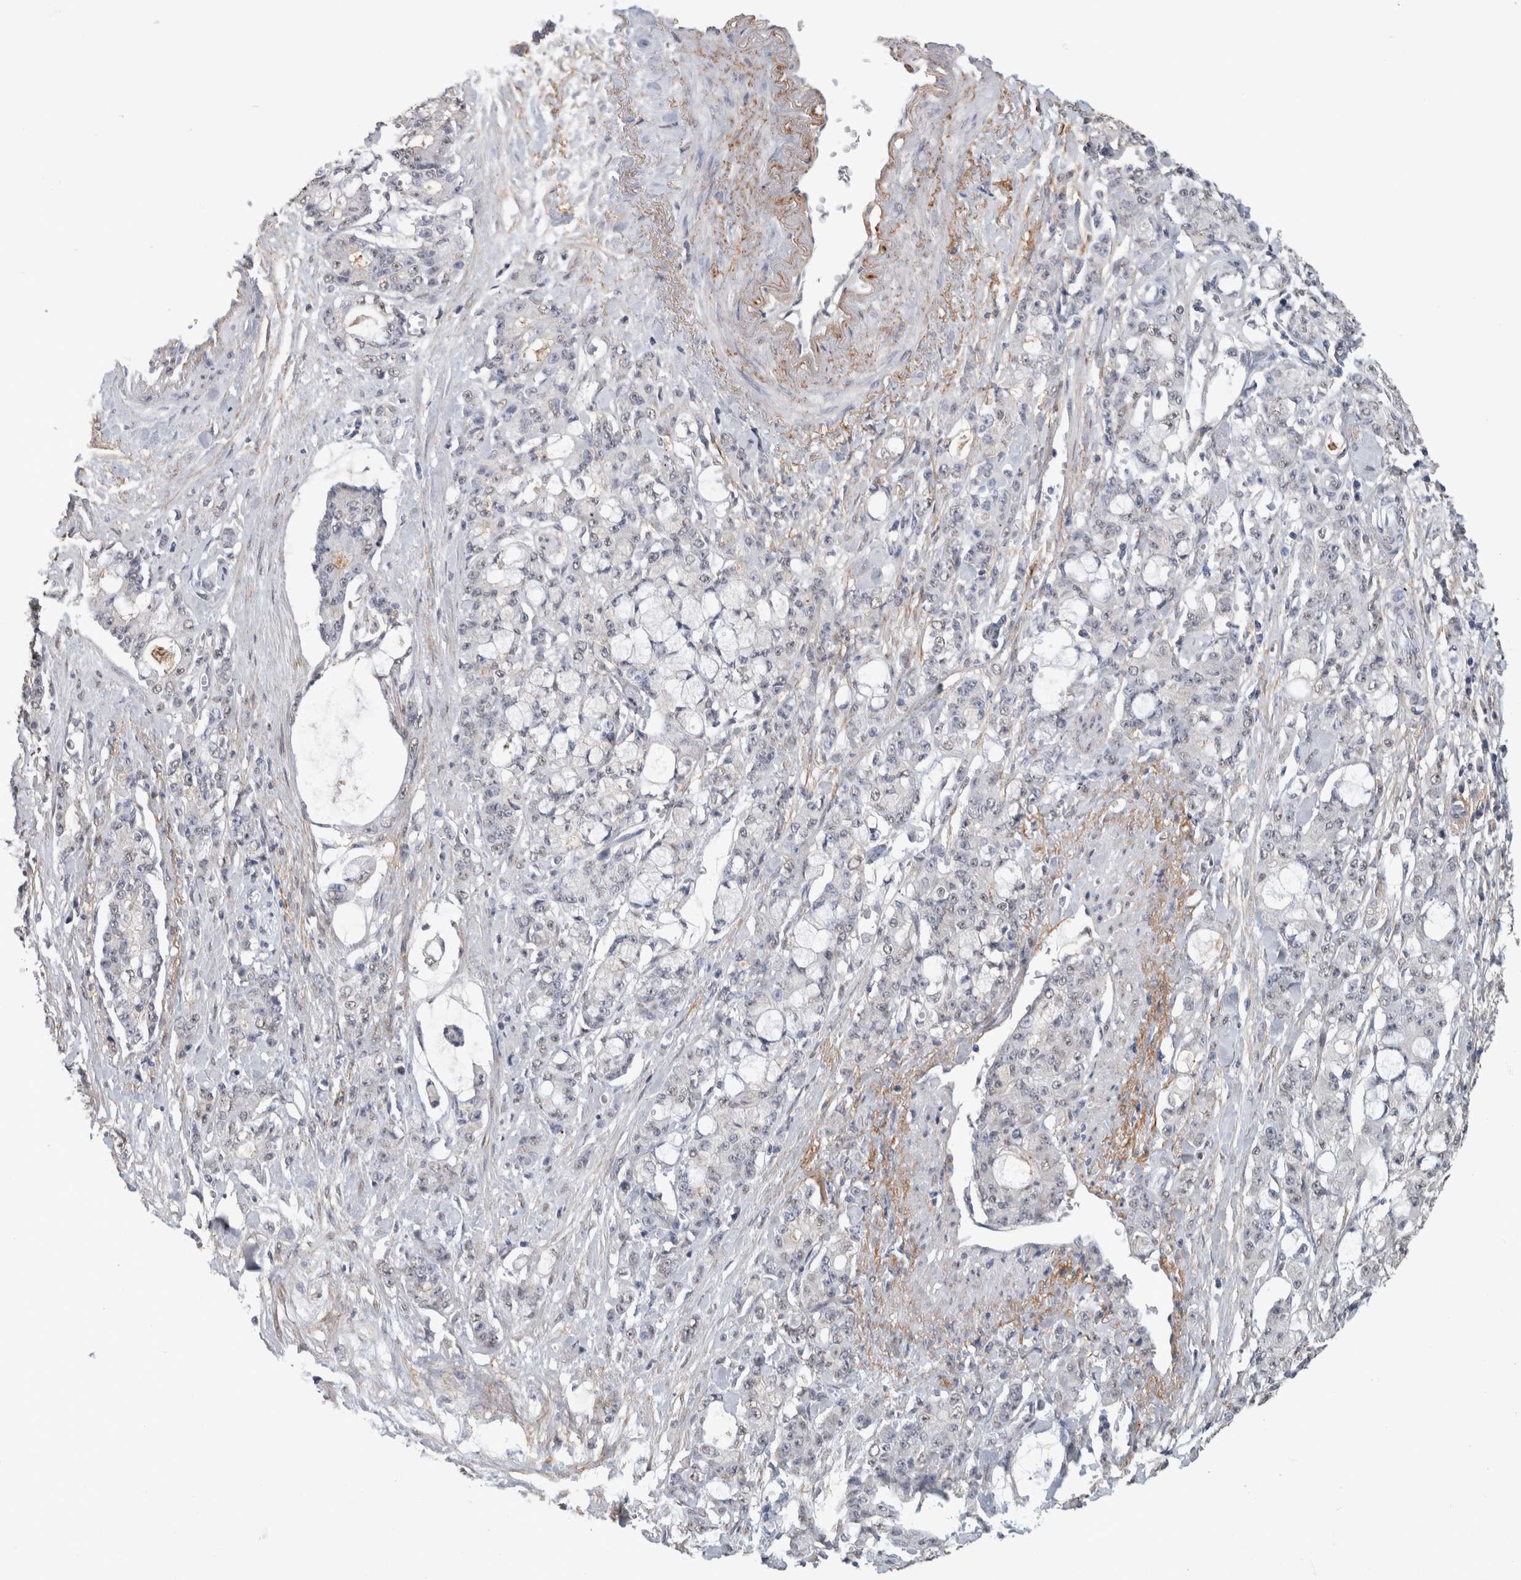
{"staining": {"intensity": "negative", "quantity": "none", "location": "none"}, "tissue": "pancreatic cancer", "cell_type": "Tumor cells", "image_type": "cancer", "snomed": [{"axis": "morphology", "description": "Adenocarcinoma, NOS"}, {"axis": "topography", "description": "Pancreas"}], "caption": "Protein analysis of adenocarcinoma (pancreatic) reveals no significant expression in tumor cells.", "gene": "LTBP1", "patient": {"sex": "female", "age": 73}}